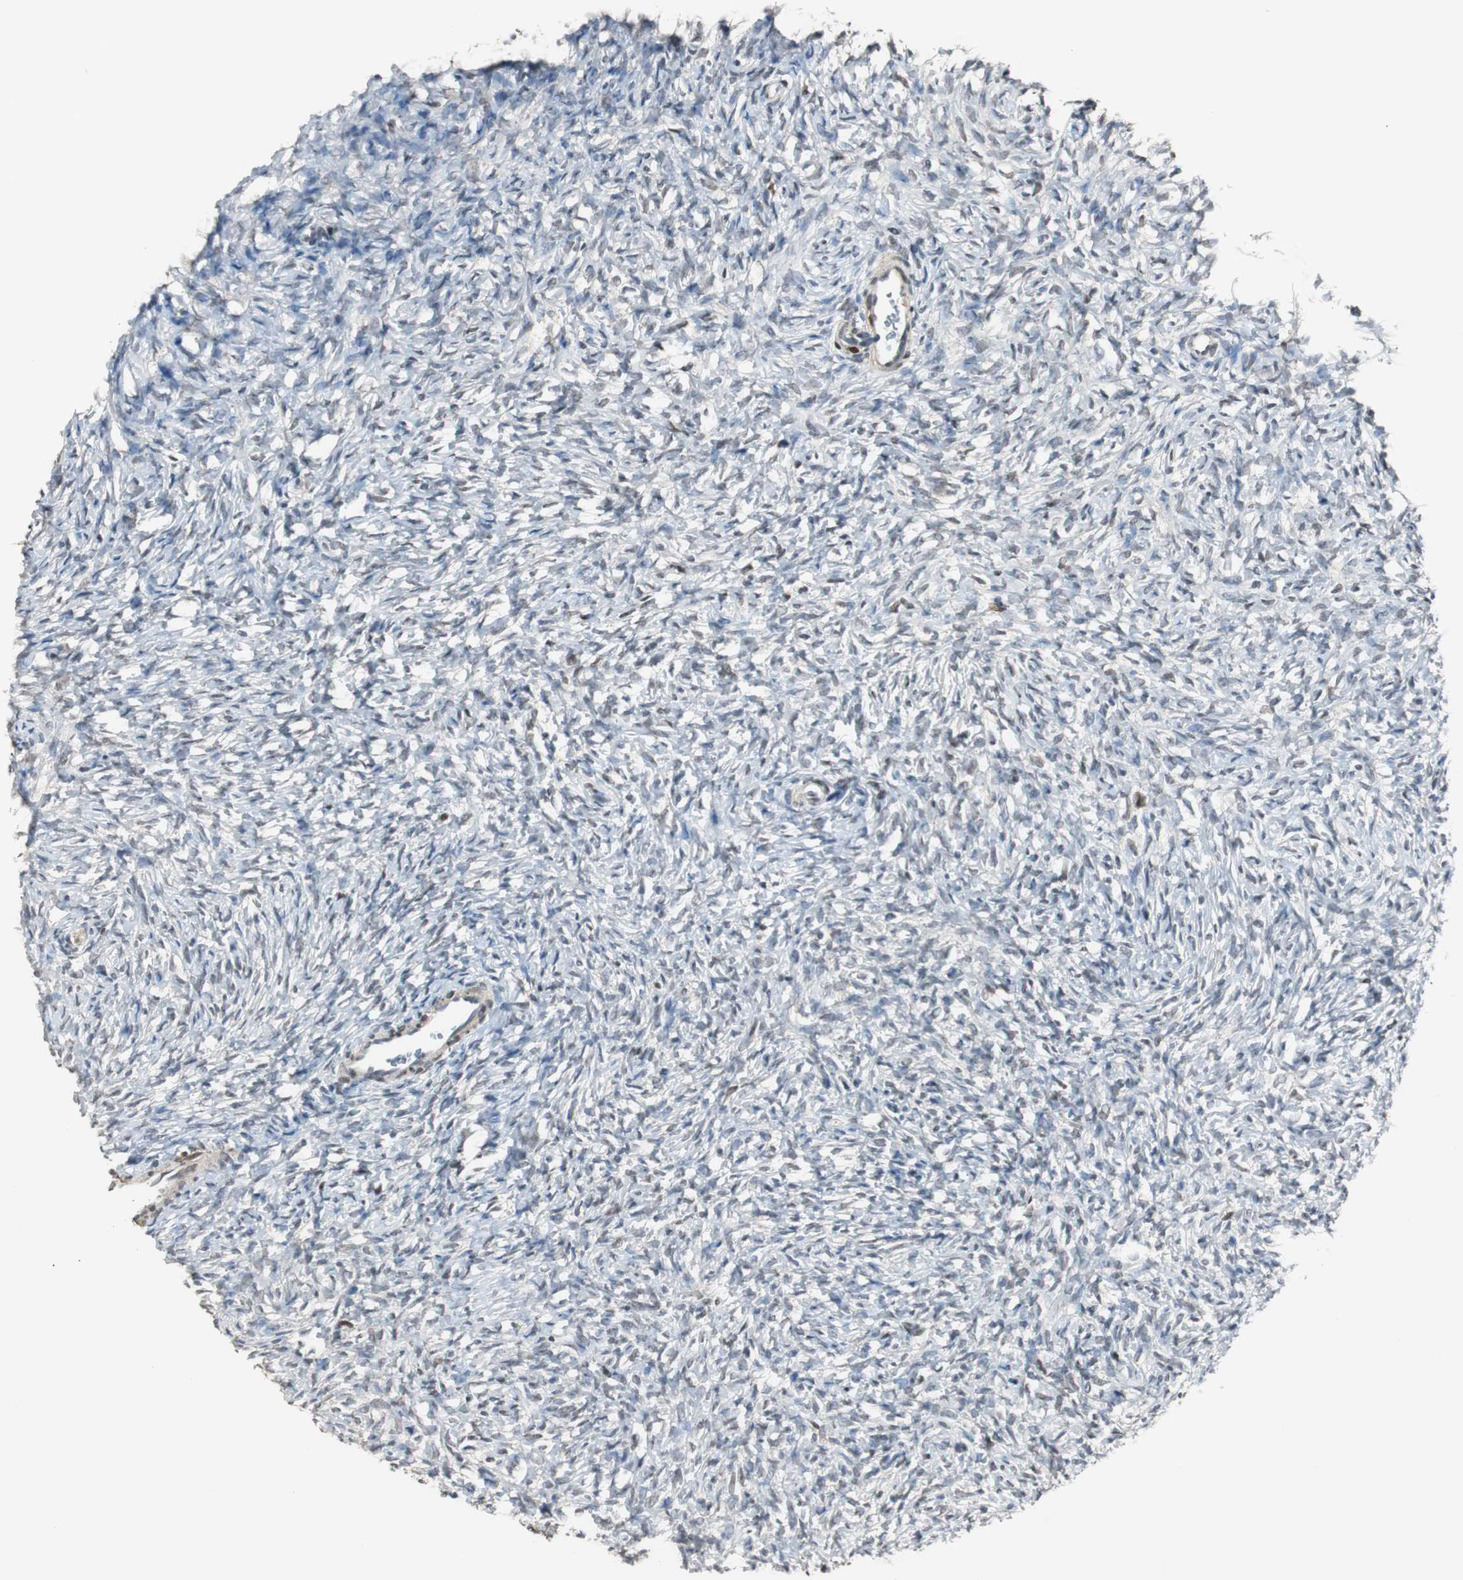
{"staining": {"intensity": "strong", "quantity": ">75%", "location": "nuclear"}, "tissue": "ovary", "cell_type": "Follicle cells", "image_type": "normal", "snomed": [{"axis": "morphology", "description": "Normal tissue, NOS"}, {"axis": "topography", "description": "Ovary"}], "caption": "Brown immunohistochemical staining in unremarkable ovary exhibits strong nuclear positivity in approximately >75% of follicle cells. The staining was performed using DAB to visualize the protein expression in brown, while the nuclei were stained in blue with hematoxylin (Magnification: 20x).", "gene": "FEN1", "patient": {"sex": "female", "age": 35}}